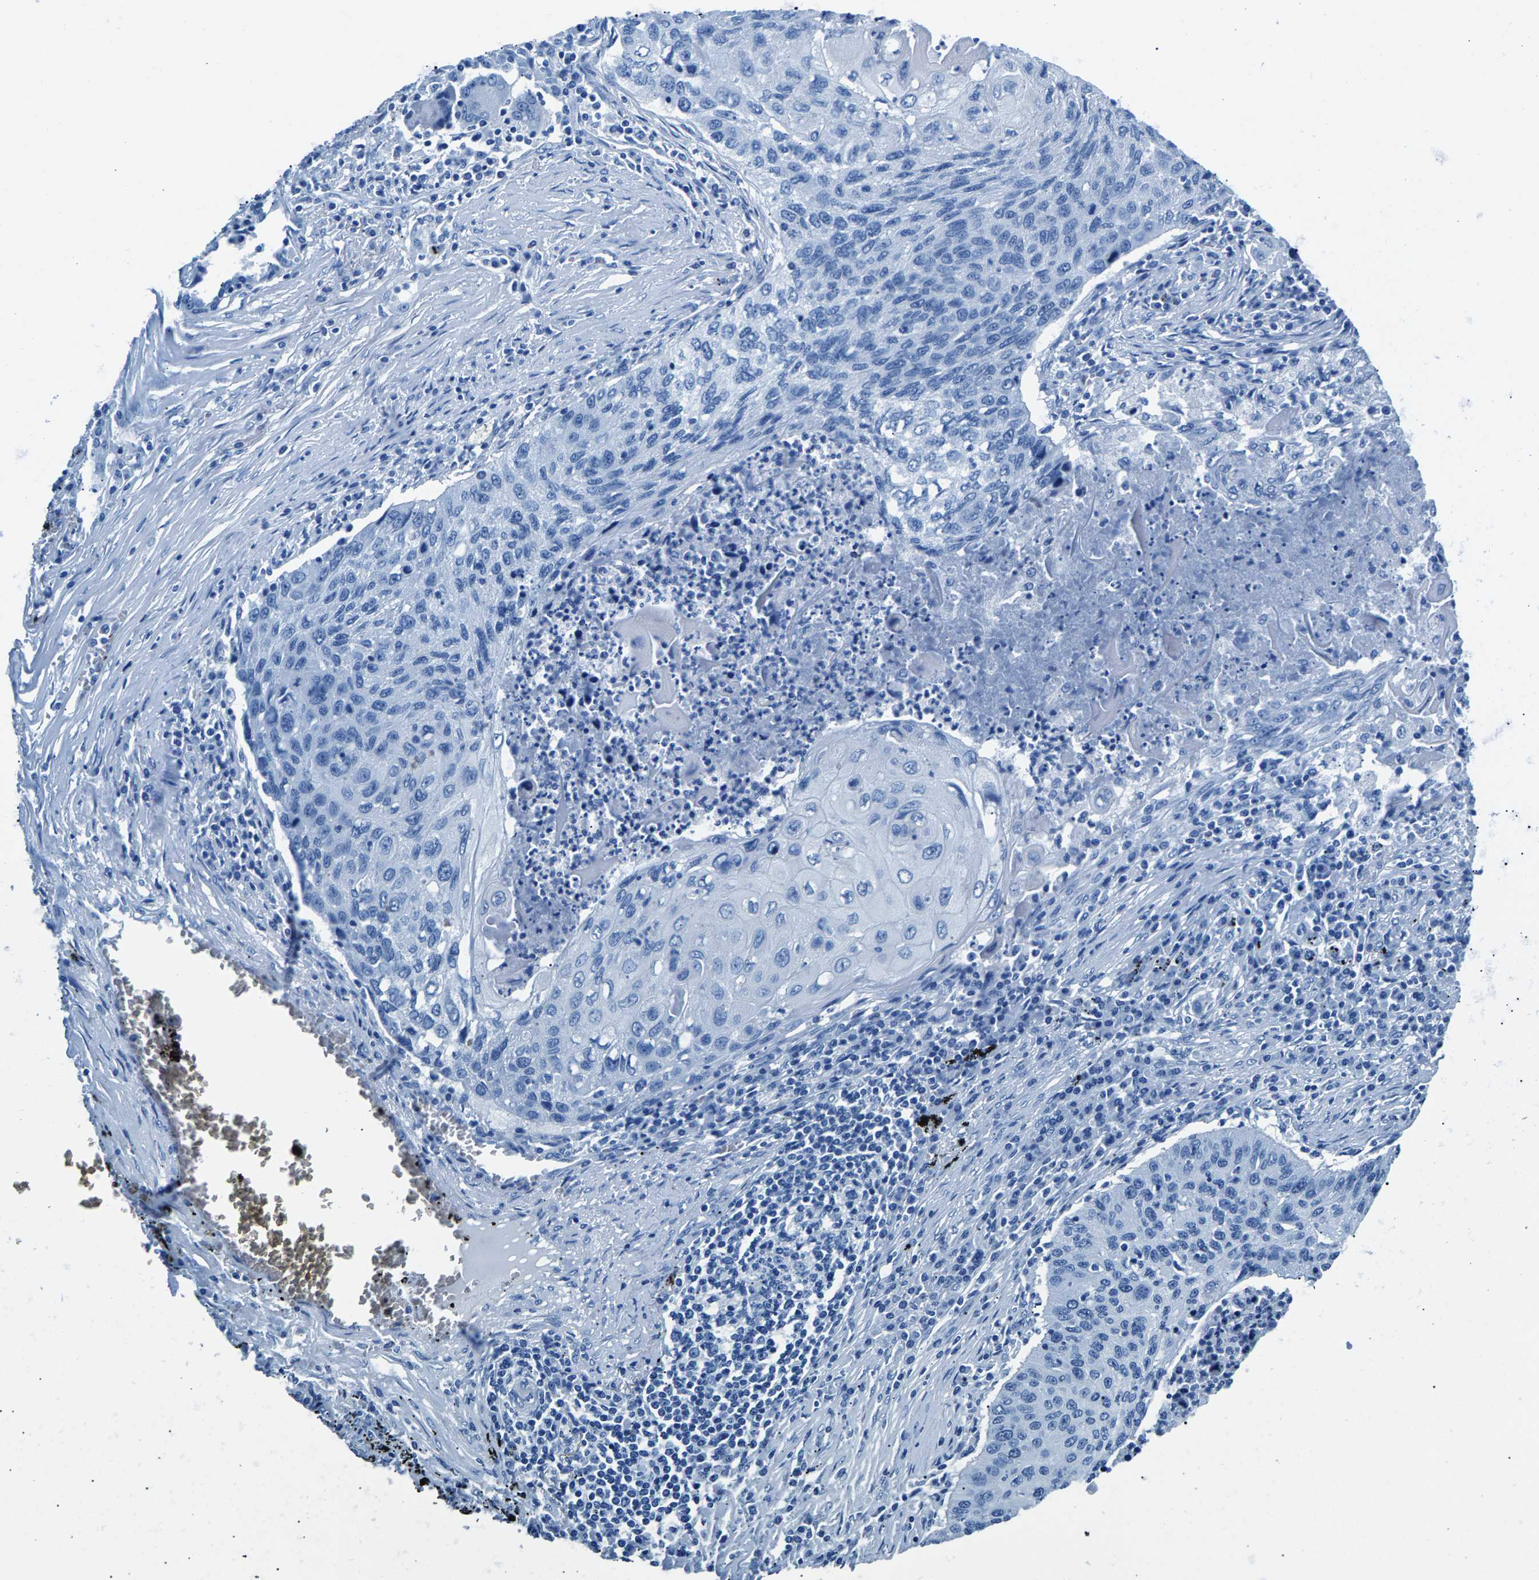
{"staining": {"intensity": "negative", "quantity": "none", "location": "none"}, "tissue": "lung cancer", "cell_type": "Tumor cells", "image_type": "cancer", "snomed": [{"axis": "morphology", "description": "Squamous cell carcinoma, NOS"}, {"axis": "topography", "description": "Lung"}], "caption": "Immunohistochemical staining of human squamous cell carcinoma (lung) displays no significant expression in tumor cells.", "gene": "CPS1", "patient": {"sex": "female", "age": 63}}